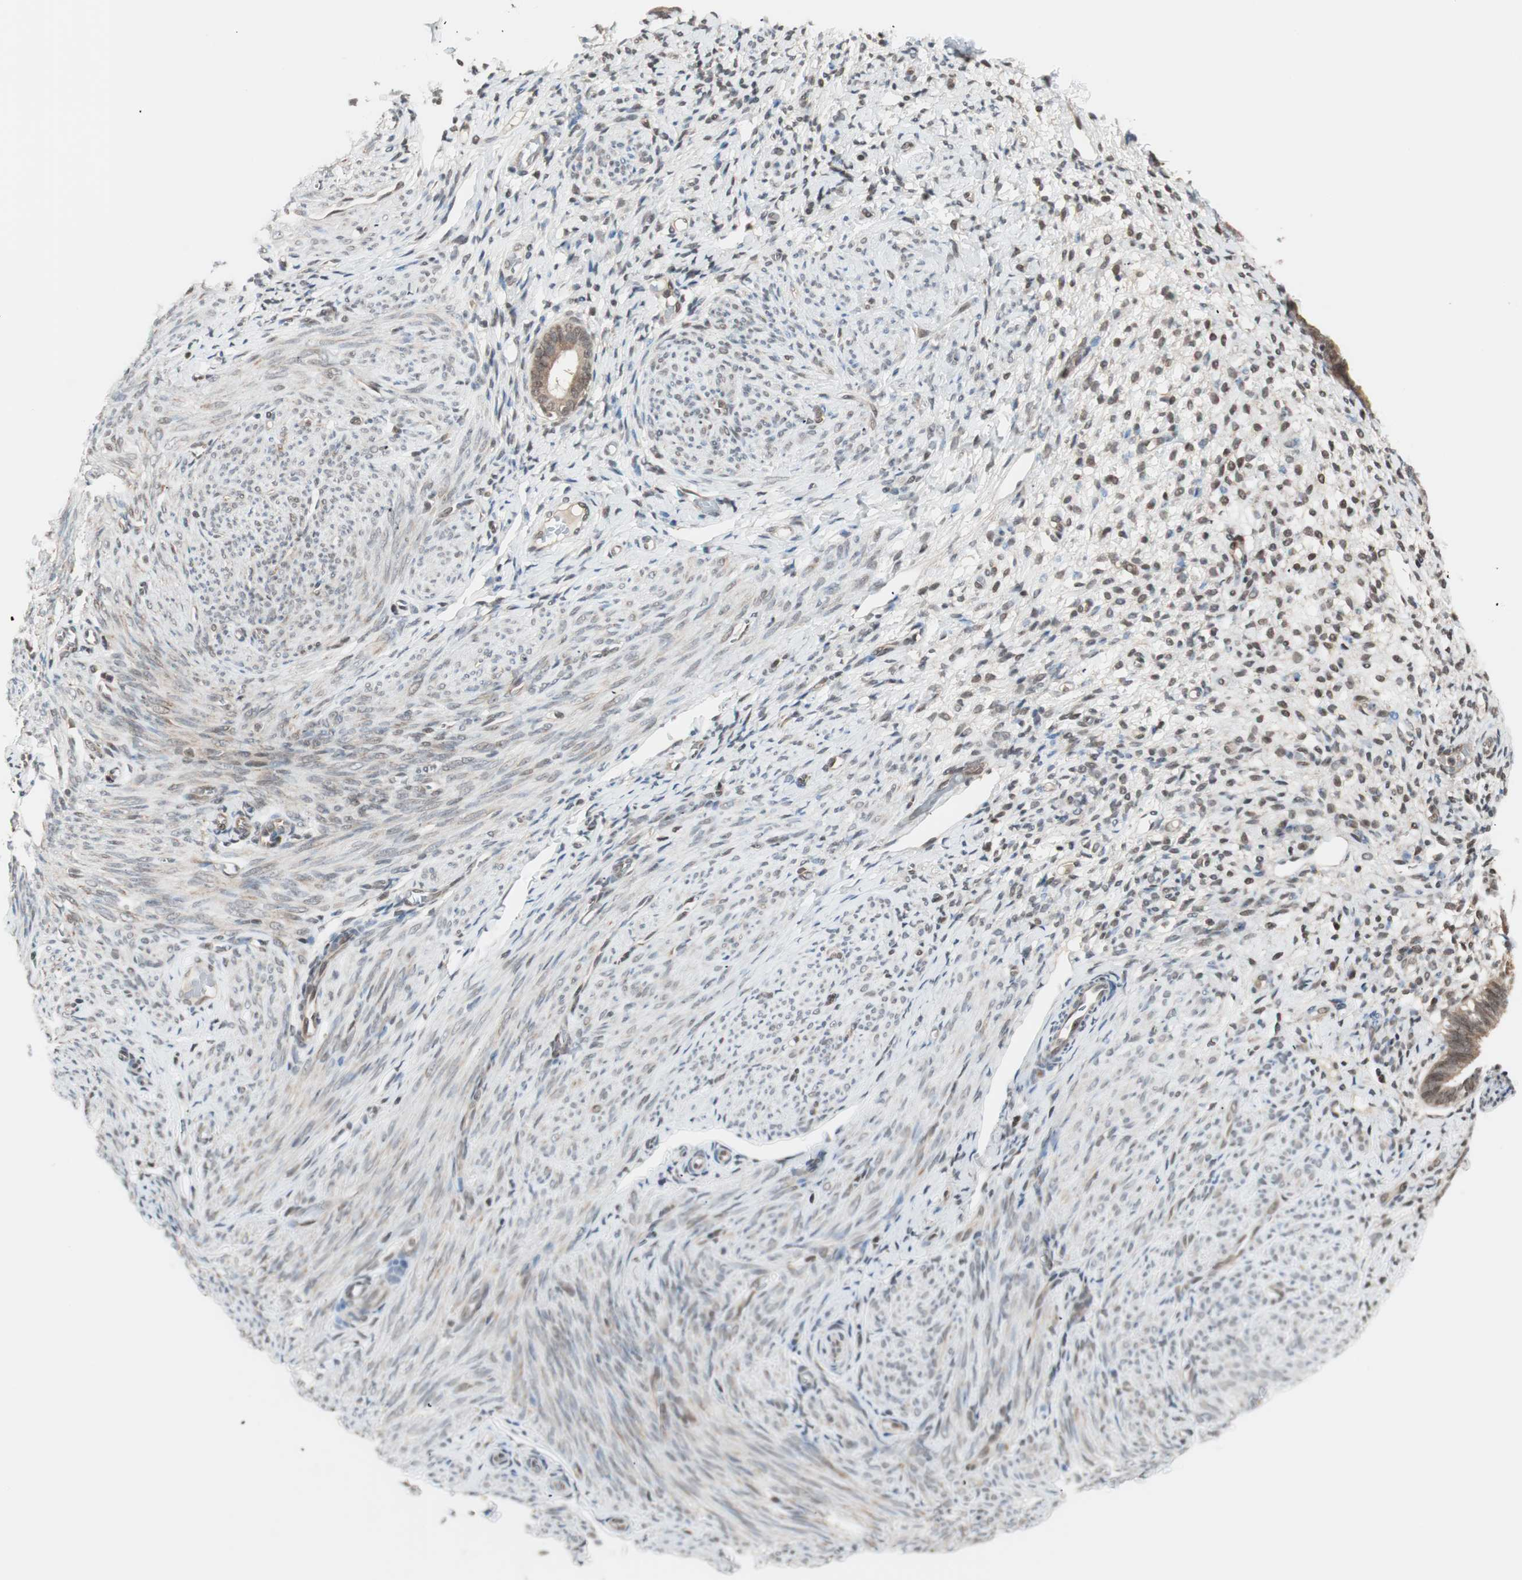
{"staining": {"intensity": "moderate", "quantity": "25%-75%", "location": "nuclear"}, "tissue": "endometrium", "cell_type": "Cells in endometrial stroma", "image_type": "normal", "snomed": [{"axis": "morphology", "description": "Normal tissue, NOS"}, {"axis": "topography", "description": "Endometrium"}], "caption": "High-magnification brightfield microscopy of benign endometrium stained with DAB (brown) and counterstained with hematoxylin (blue). cells in endometrial stroma exhibit moderate nuclear expression is identified in approximately25%-75% of cells.", "gene": "UBE2I", "patient": {"sex": "female", "age": 61}}